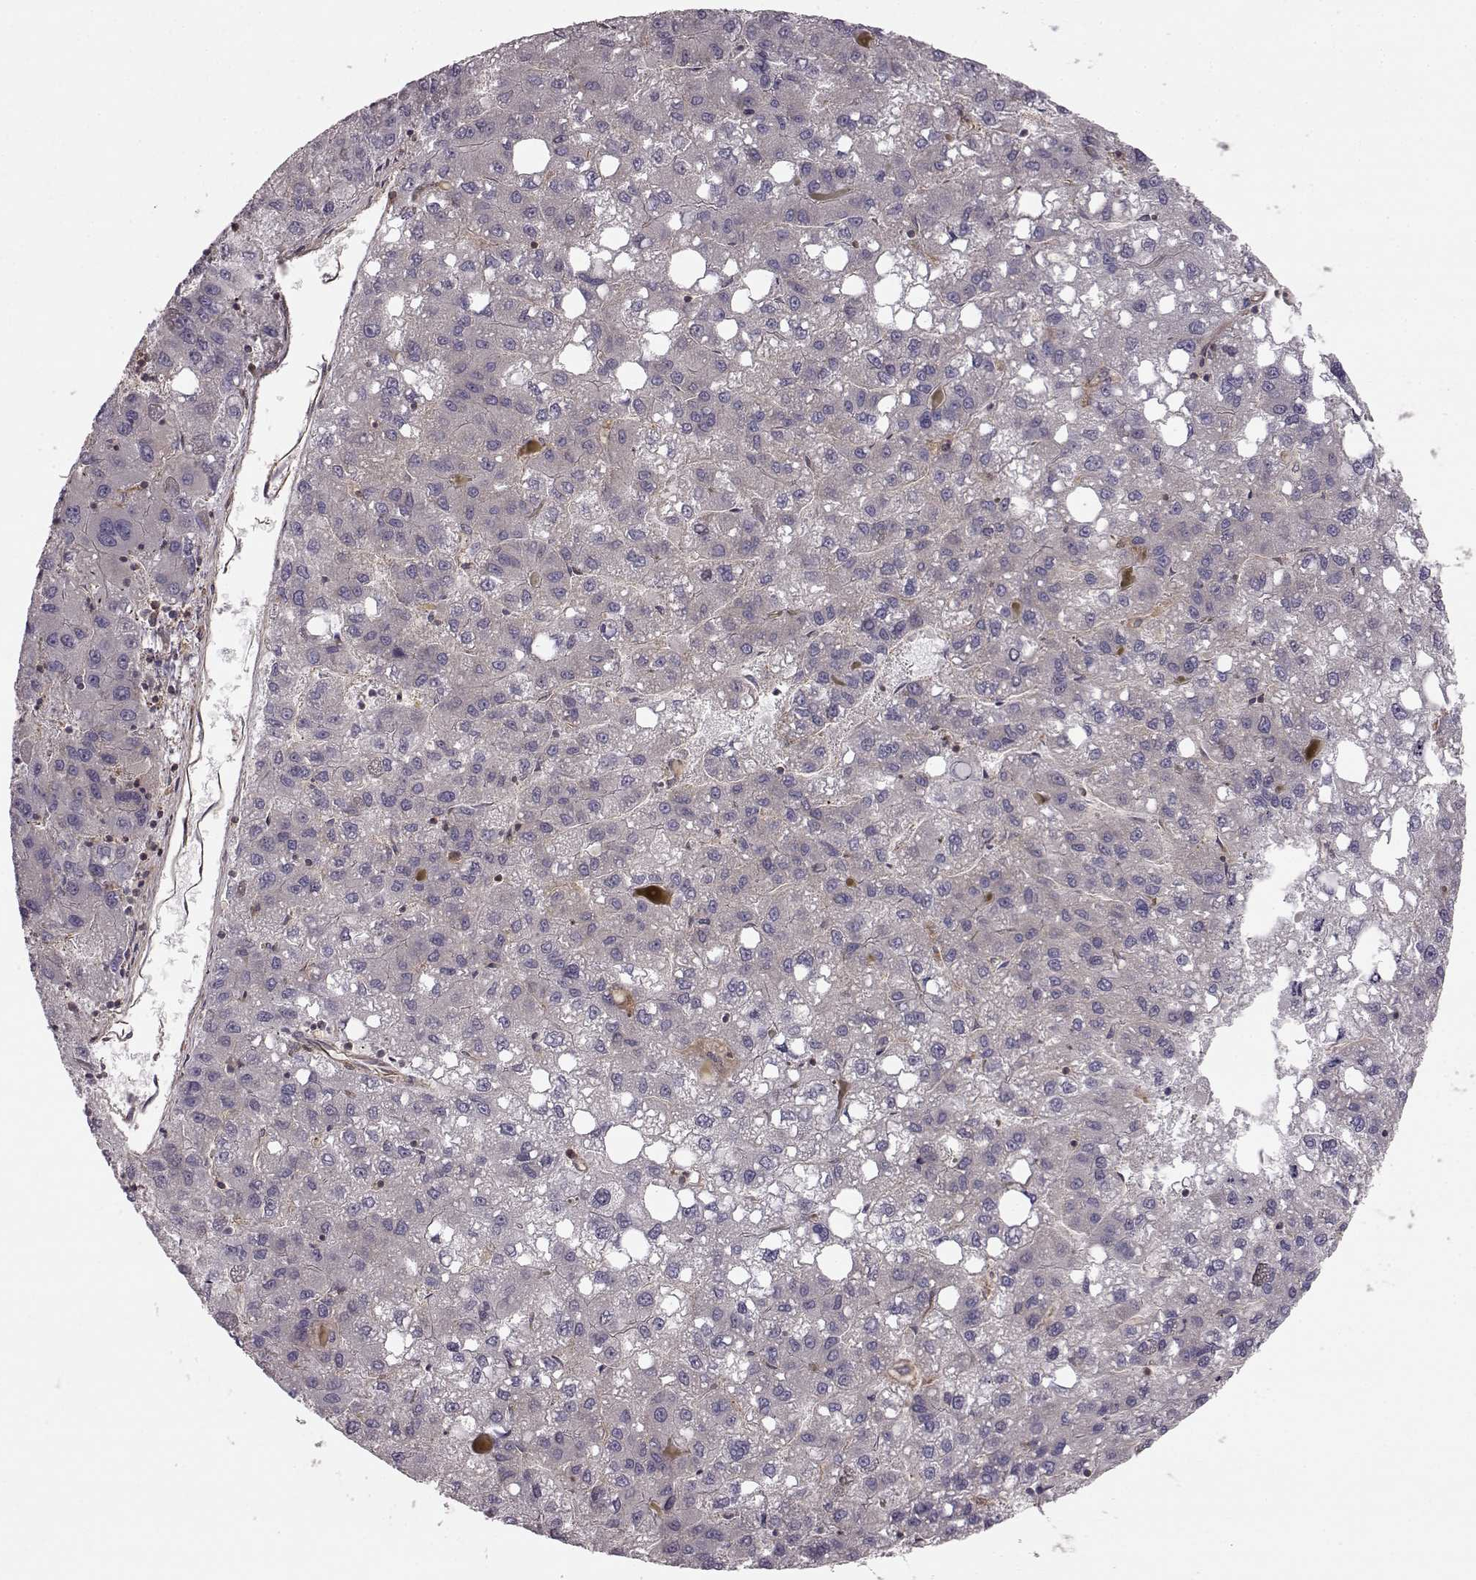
{"staining": {"intensity": "negative", "quantity": "none", "location": "none"}, "tissue": "liver cancer", "cell_type": "Tumor cells", "image_type": "cancer", "snomed": [{"axis": "morphology", "description": "Carcinoma, Hepatocellular, NOS"}, {"axis": "topography", "description": "Liver"}], "caption": "Immunohistochemical staining of liver cancer shows no significant positivity in tumor cells.", "gene": "RABGAP1", "patient": {"sex": "female", "age": 82}}